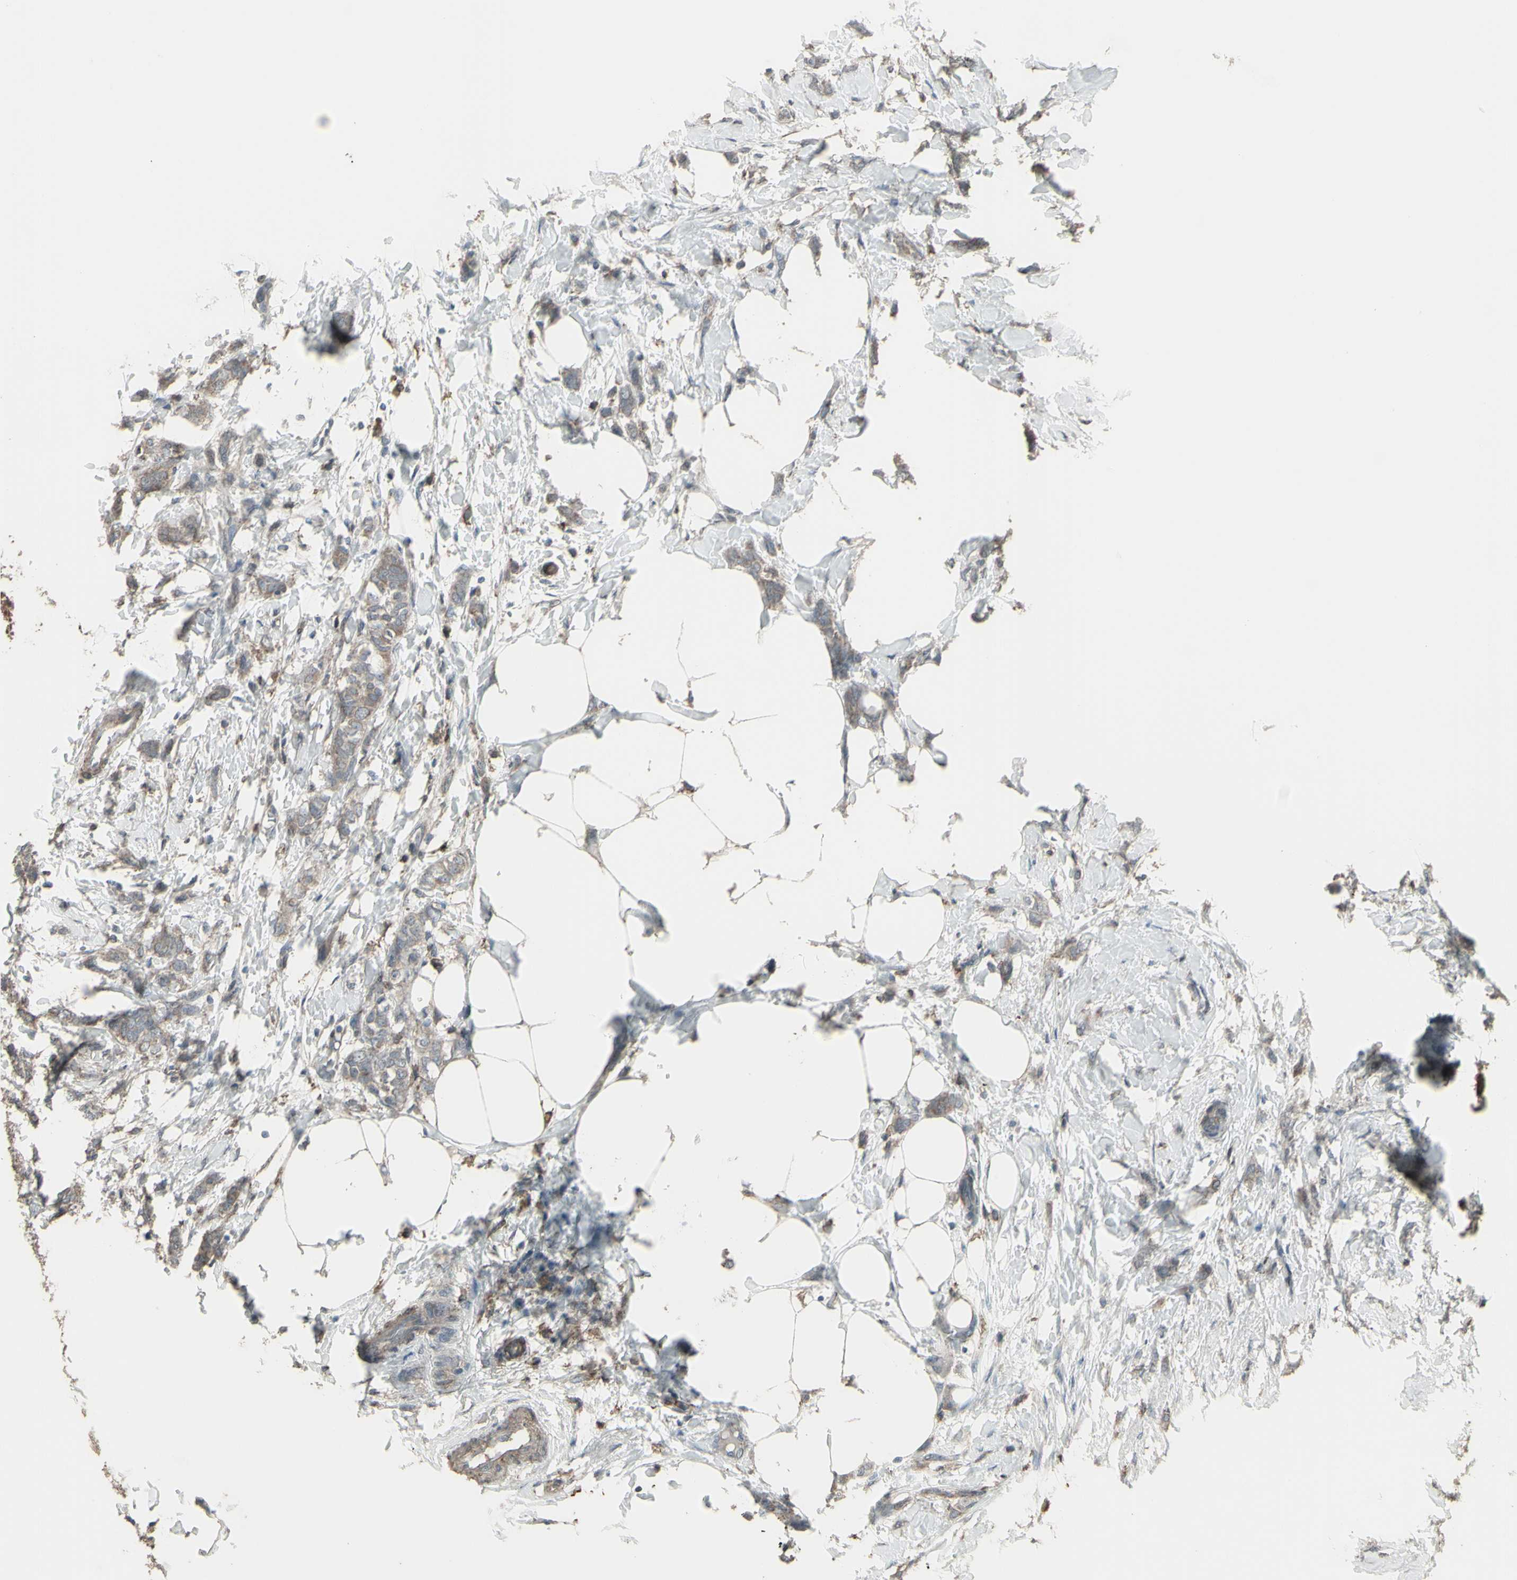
{"staining": {"intensity": "weak", "quantity": ">75%", "location": "cytoplasmic/membranous"}, "tissue": "breast cancer", "cell_type": "Tumor cells", "image_type": "cancer", "snomed": [{"axis": "morphology", "description": "Lobular carcinoma, in situ"}, {"axis": "morphology", "description": "Lobular carcinoma"}, {"axis": "topography", "description": "Breast"}], "caption": "The photomicrograph reveals immunohistochemical staining of breast lobular carcinoma. There is weak cytoplasmic/membranous staining is seen in about >75% of tumor cells.", "gene": "SMO", "patient": {"sex": "female", "age": 41}}